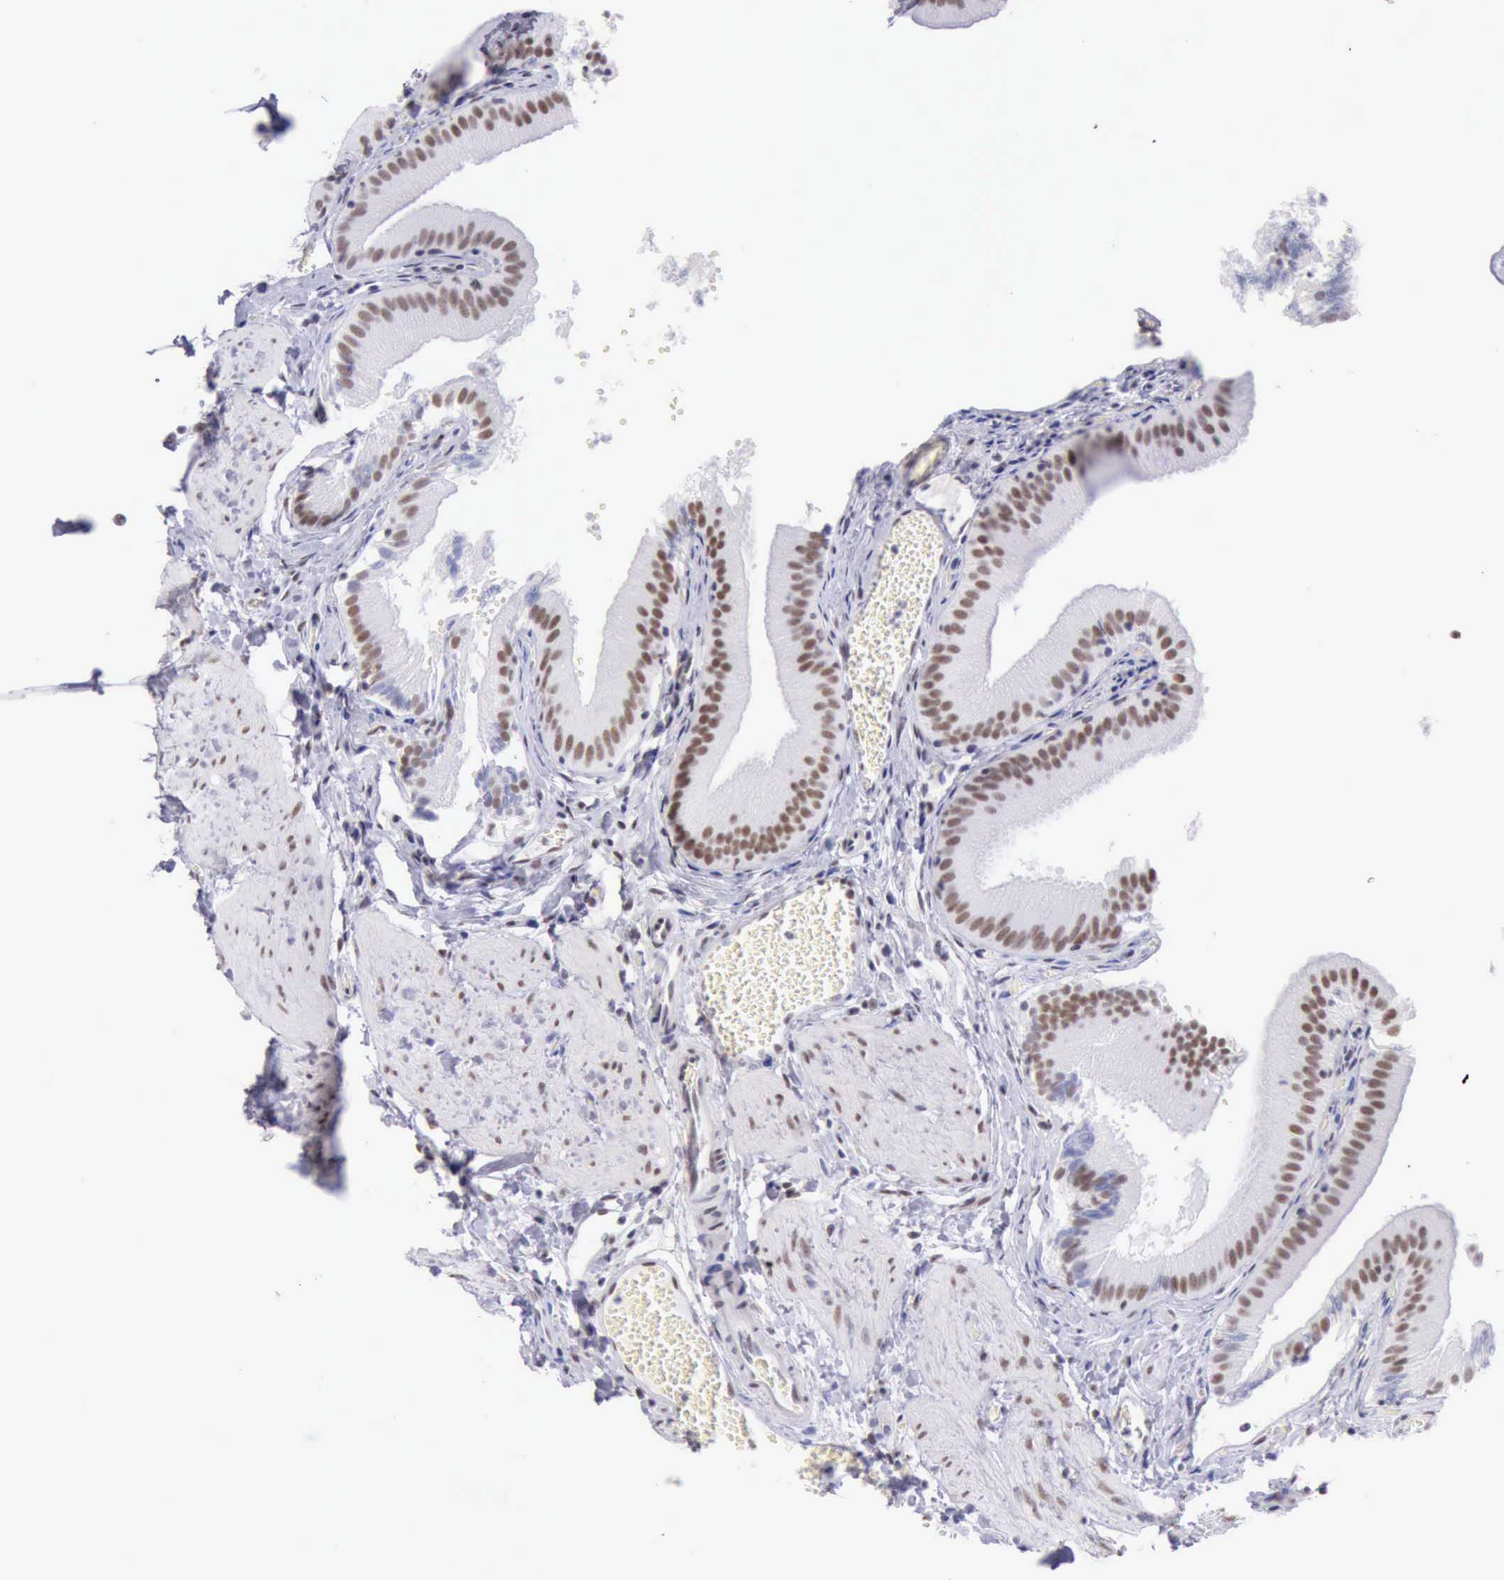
{"staining": {"intensity": "moderate", "quantity": ">75%", "location": "nuclear"}, "tissue": "gallbladder", "cell_type": "Glandular cells", "image_type": "normal", "snomed": [{"axis": "morphology", "description": "Normal tissue, NOS"}, {"axis": "topography", "description": "Gallbladder"}], "caption": "Benign gallbladder was stained to show a protein in brown. There is medium levels of moderate nuclear expression in approximately >75% of glandular cells.", "gene": "EP300", "patient": {"sex": "female", "age": 24}}